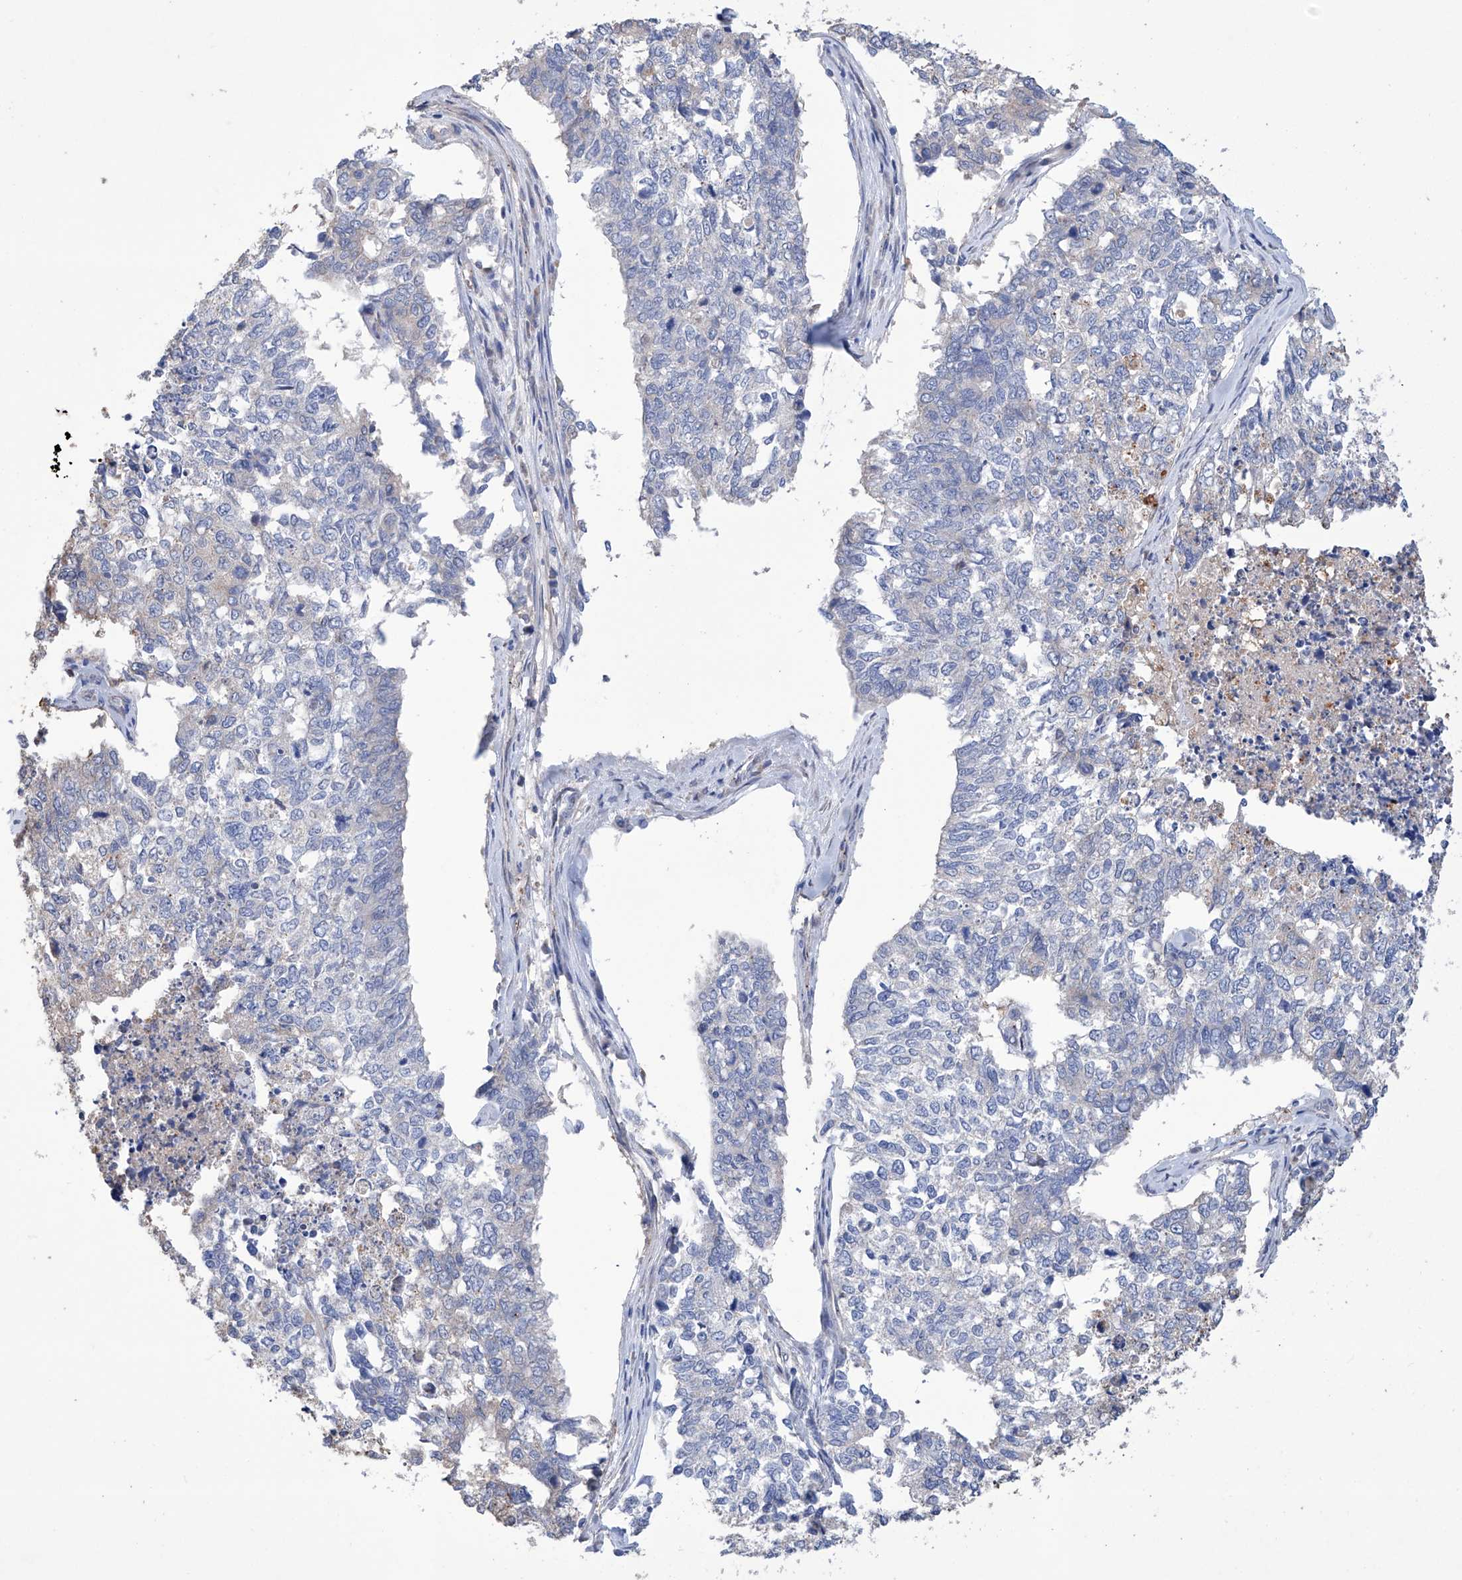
{"staining": {"intensity": "negative", "quantity": "none", "location": "none"}, "tissue": "cervical cancer", "cell_type": "Tumor cells", "image_type": "cancer", "snomed": [{"axis": "morphology", "description": "Squamous cell carcinoma, NOS"}, {"axis": "topography", "description": "Cervix"}], "caption": "Immunohistochemistry of squamous cell carcinoma (cervical) demonstrates no staining in tumor cells. The staining is performed using DAB brown chromogen with nuclei counter-stained in using hematoxylin.", "gene": "AFG1L", "patient": {"sex": "female", "age": 63}}